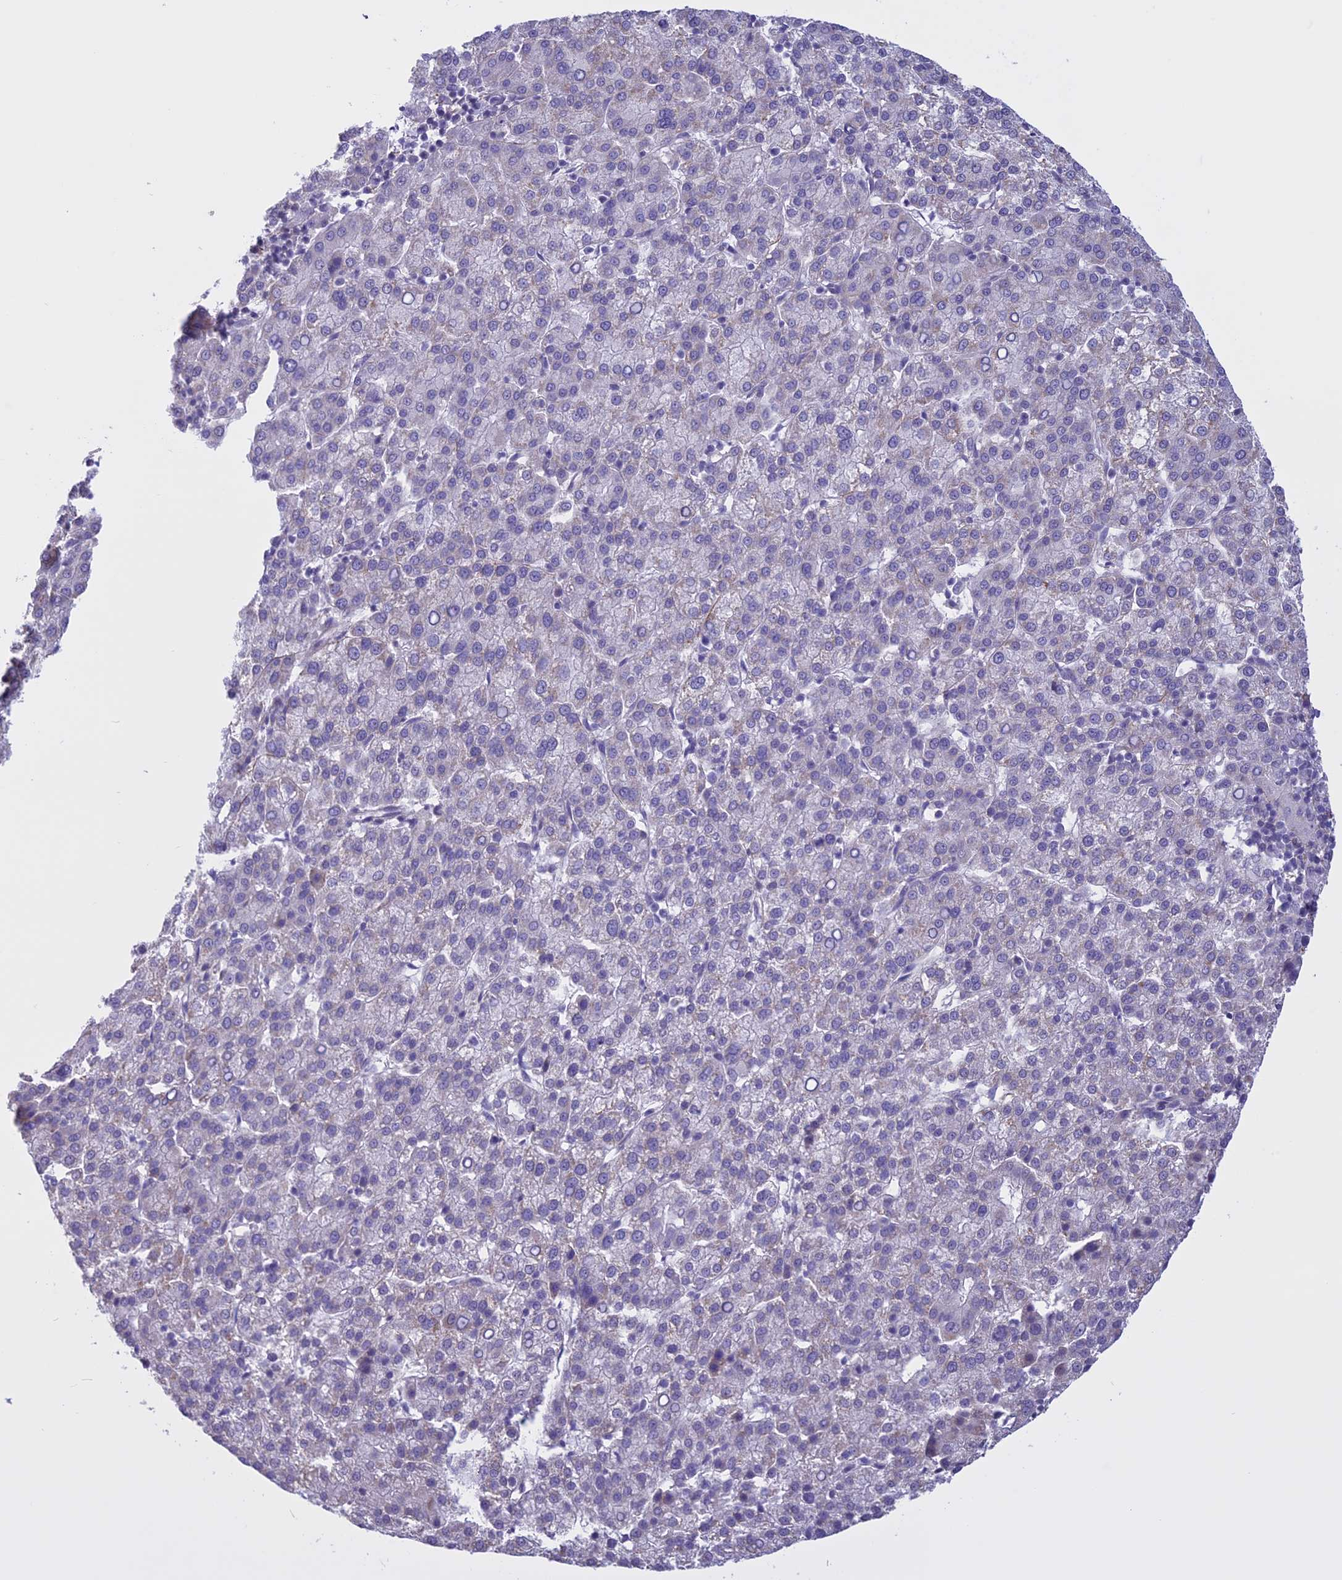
{"staining": {"intensity": "negative", "quantity": "none", "location": "none"}, "tissue": "liver cancer", "cell_type": "Tumor cells", "image_type": "cancer", "snomed": [{"axis": "morphology", "description": "Carcinoma, Hepatocellular, NOS"}, {"axis": "topography", "description": "Liver"}], "caption": "Human liver cancer (hepatocellular carcinoma) stained for a protein using IHC exhibits no expression in tumor cells.", "gene": "SPHKAP", "patient": {"sex": "female", "age": 58}}